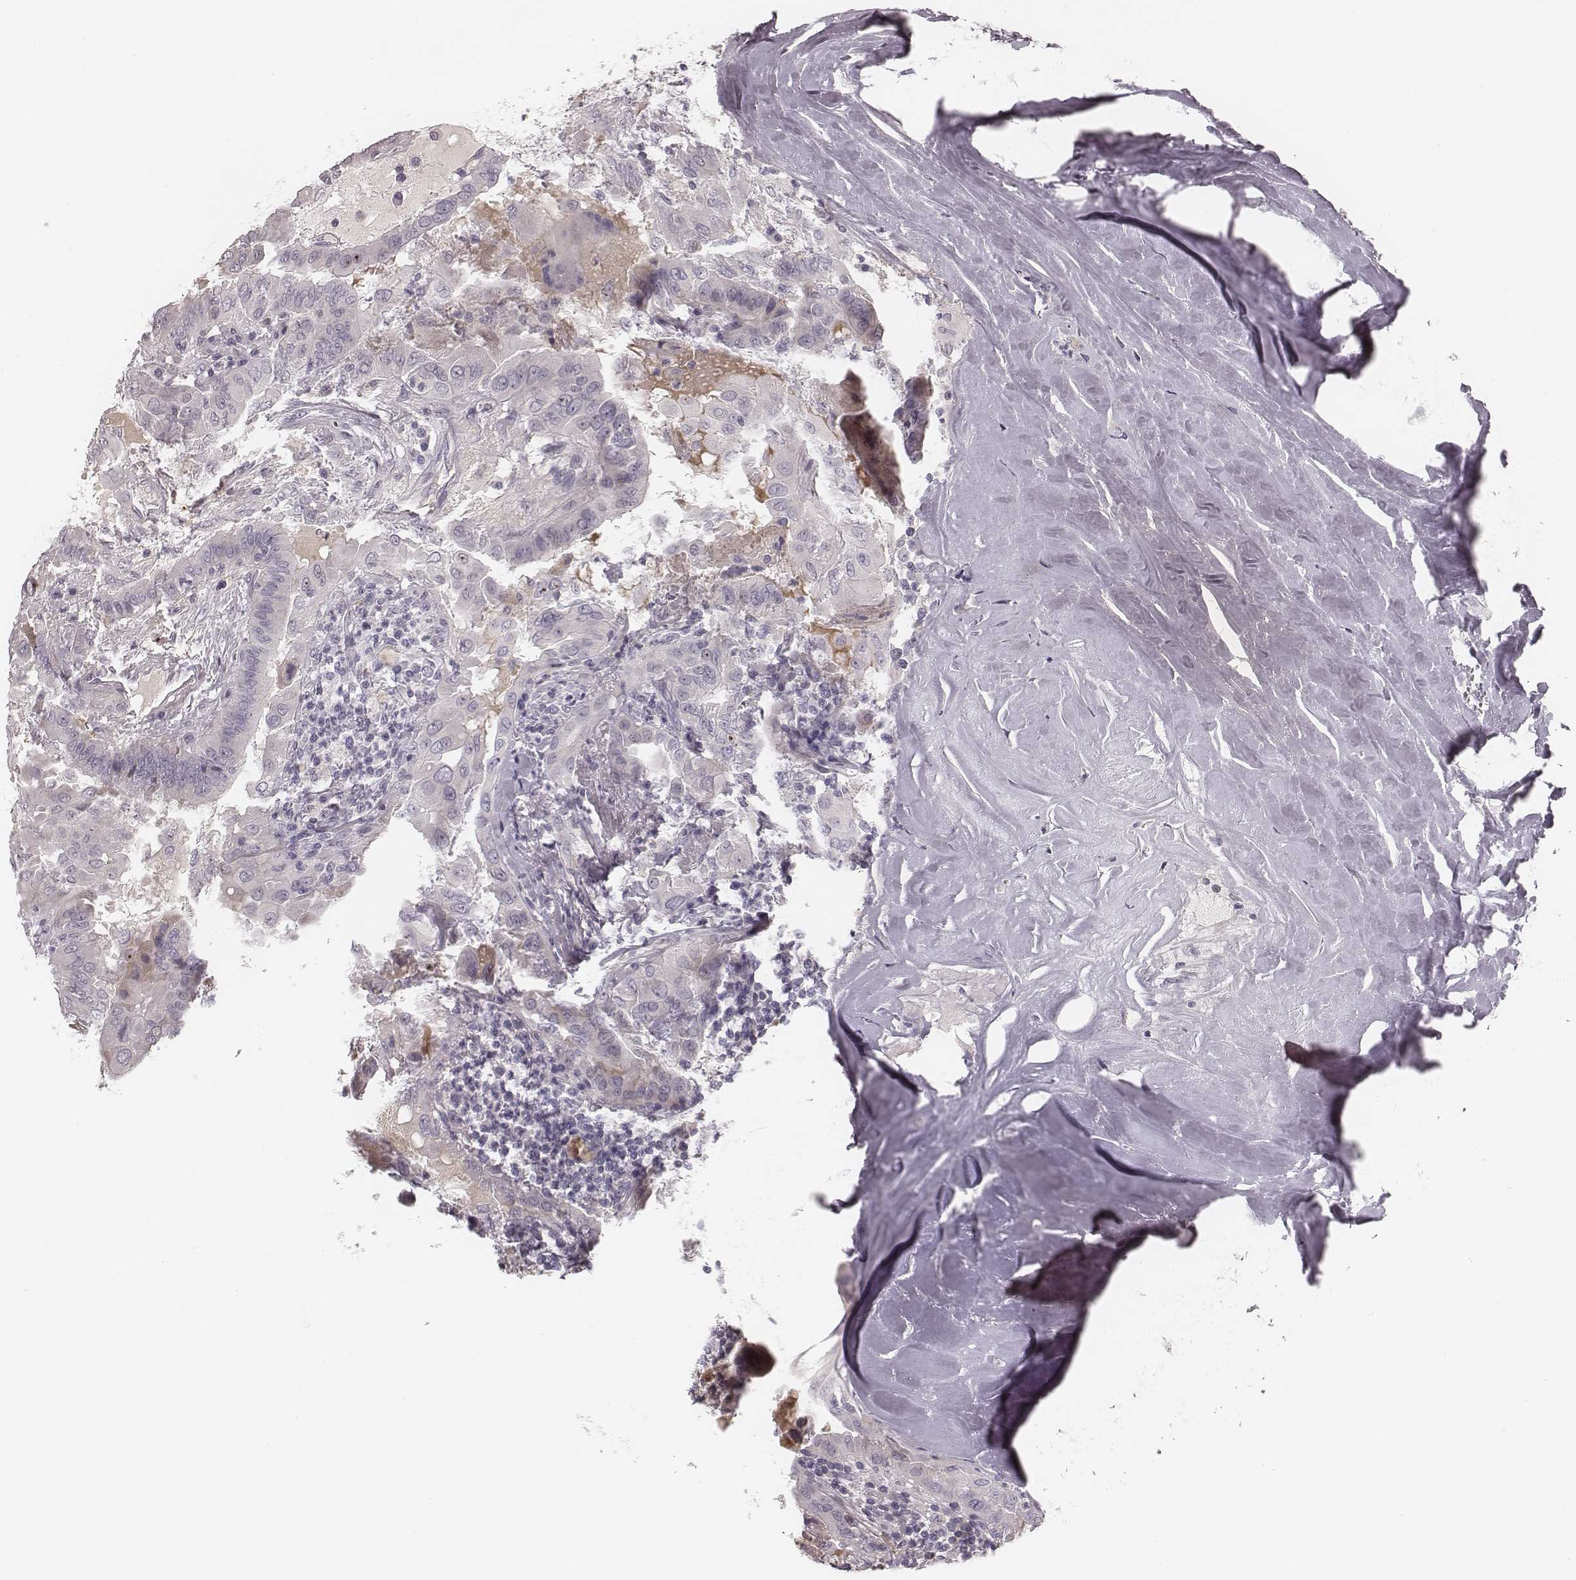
{"staining": {"intensity": "negative", "quantity": "none", "location": "none"}, "tissue": "thyroid cancer", "cell_type": "Tumor cells", "image_type": "cancer", "snomed": [{"axis": "morphology", "description": "Papillary adenocarcinoma, NOS"}, {"axis": "topography", "description": "Thyroid gland"}], "caption": "The image displays no staining of tumor cells in thyroid cancer.", "gene": "S100Z", "patient": {"sex": "female", "age": 37}}